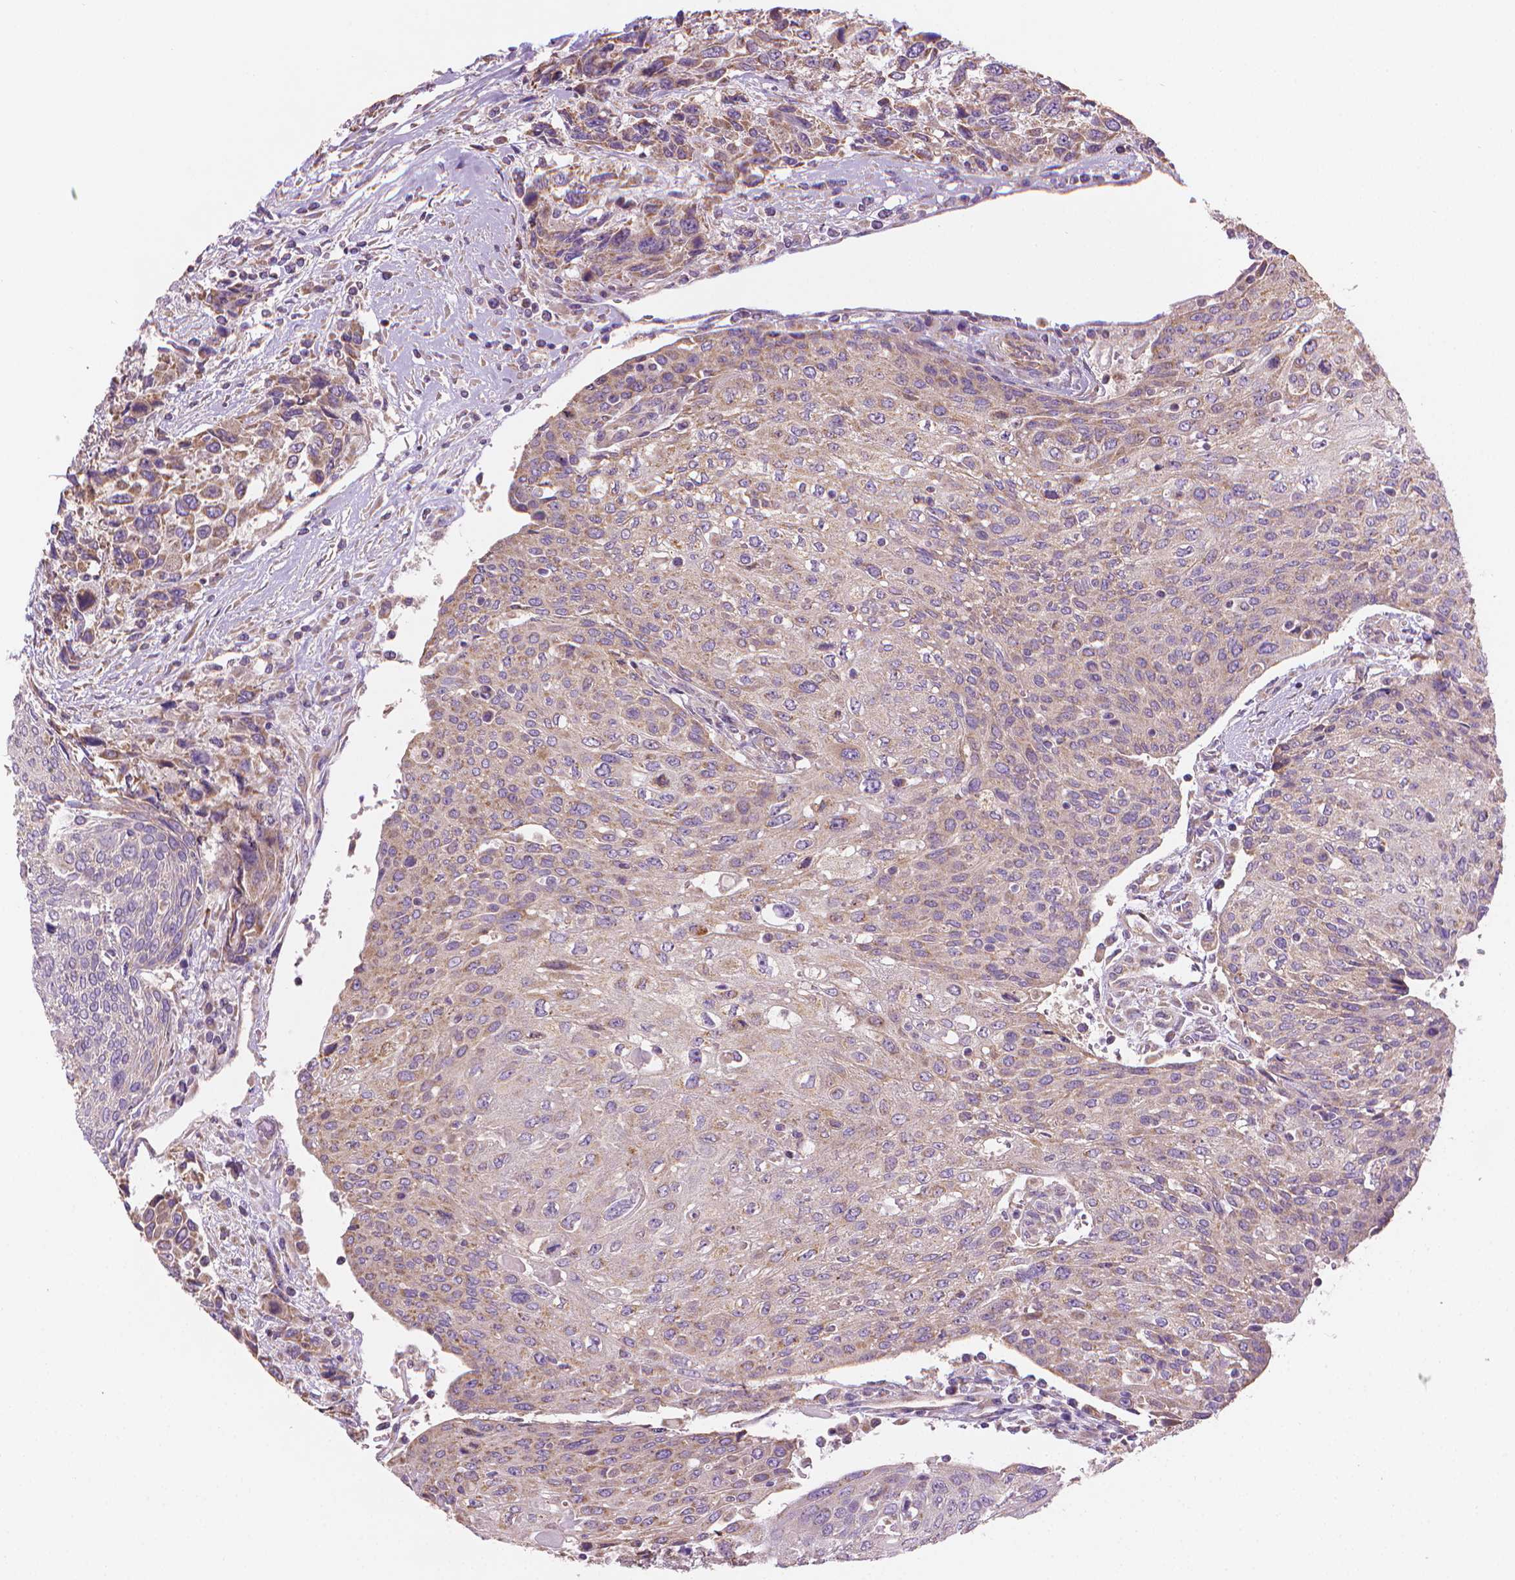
{"staining": {"intensity": "moderate", "quantity": "25%-75%", "location": "cytoplasmic/membranous"}, "tissue": "urothelial cancer", "cell_type": "Tumor cells", "image_type": "cancer", "snomed": [{"axis": "morphology", "description": "Urothelial carcinoma, High grade"}, {"axis": "topography", "description": "Urinary bladder"}], "caption": "Immunohistochemical staining of human urothelial cancer exhibits medium levels of moderate cytoplasmic/membranous expression in about 25%-75% of tumor cells.", "gene": "TTC29", "patient": {"sex": "female", "age": 70}}